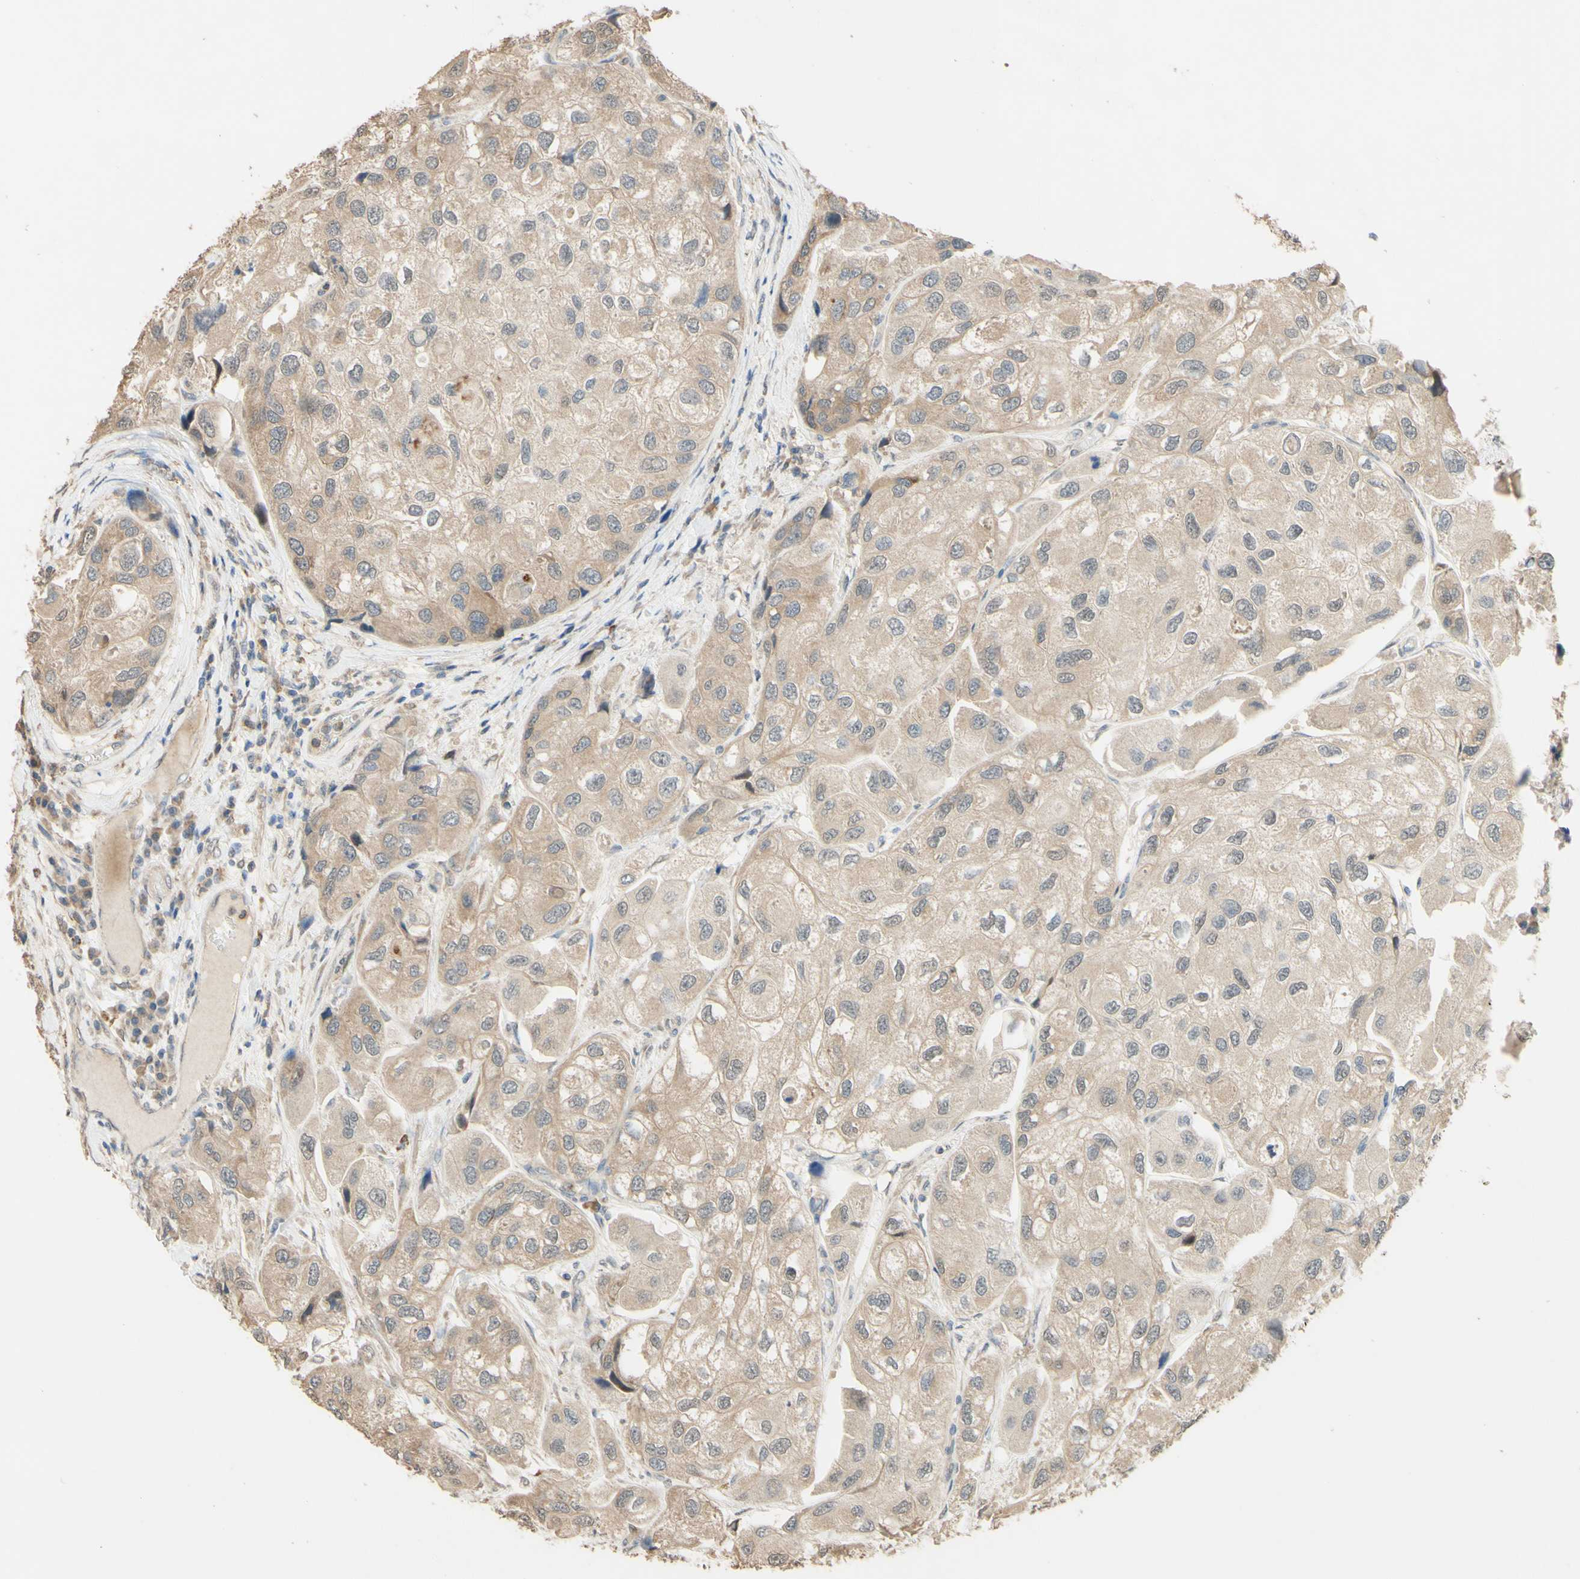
{"staining": {"intensity": "weak", "quantity": ">75%", "location": "cytoplasmic/membranous"}, "tissue": "urothelial cancer", "cell_type": "Tumor cells", "image_type": "cancer", "snomed": [{"axis": "morphology", "description": "Urothelial carcinoma, High grade"}, {"axis": "topography", "description": "Urinary bladder"}], "caption": "Immunohistochemistry (DAB) staining of human urothelial carcinoma (high-grade) displays weak cytoplasmic/membranous protein positivity in approximately >75% of tumor cells.", "gene": "SMIM19", "patient": {"sex": "female", "age": 64}}